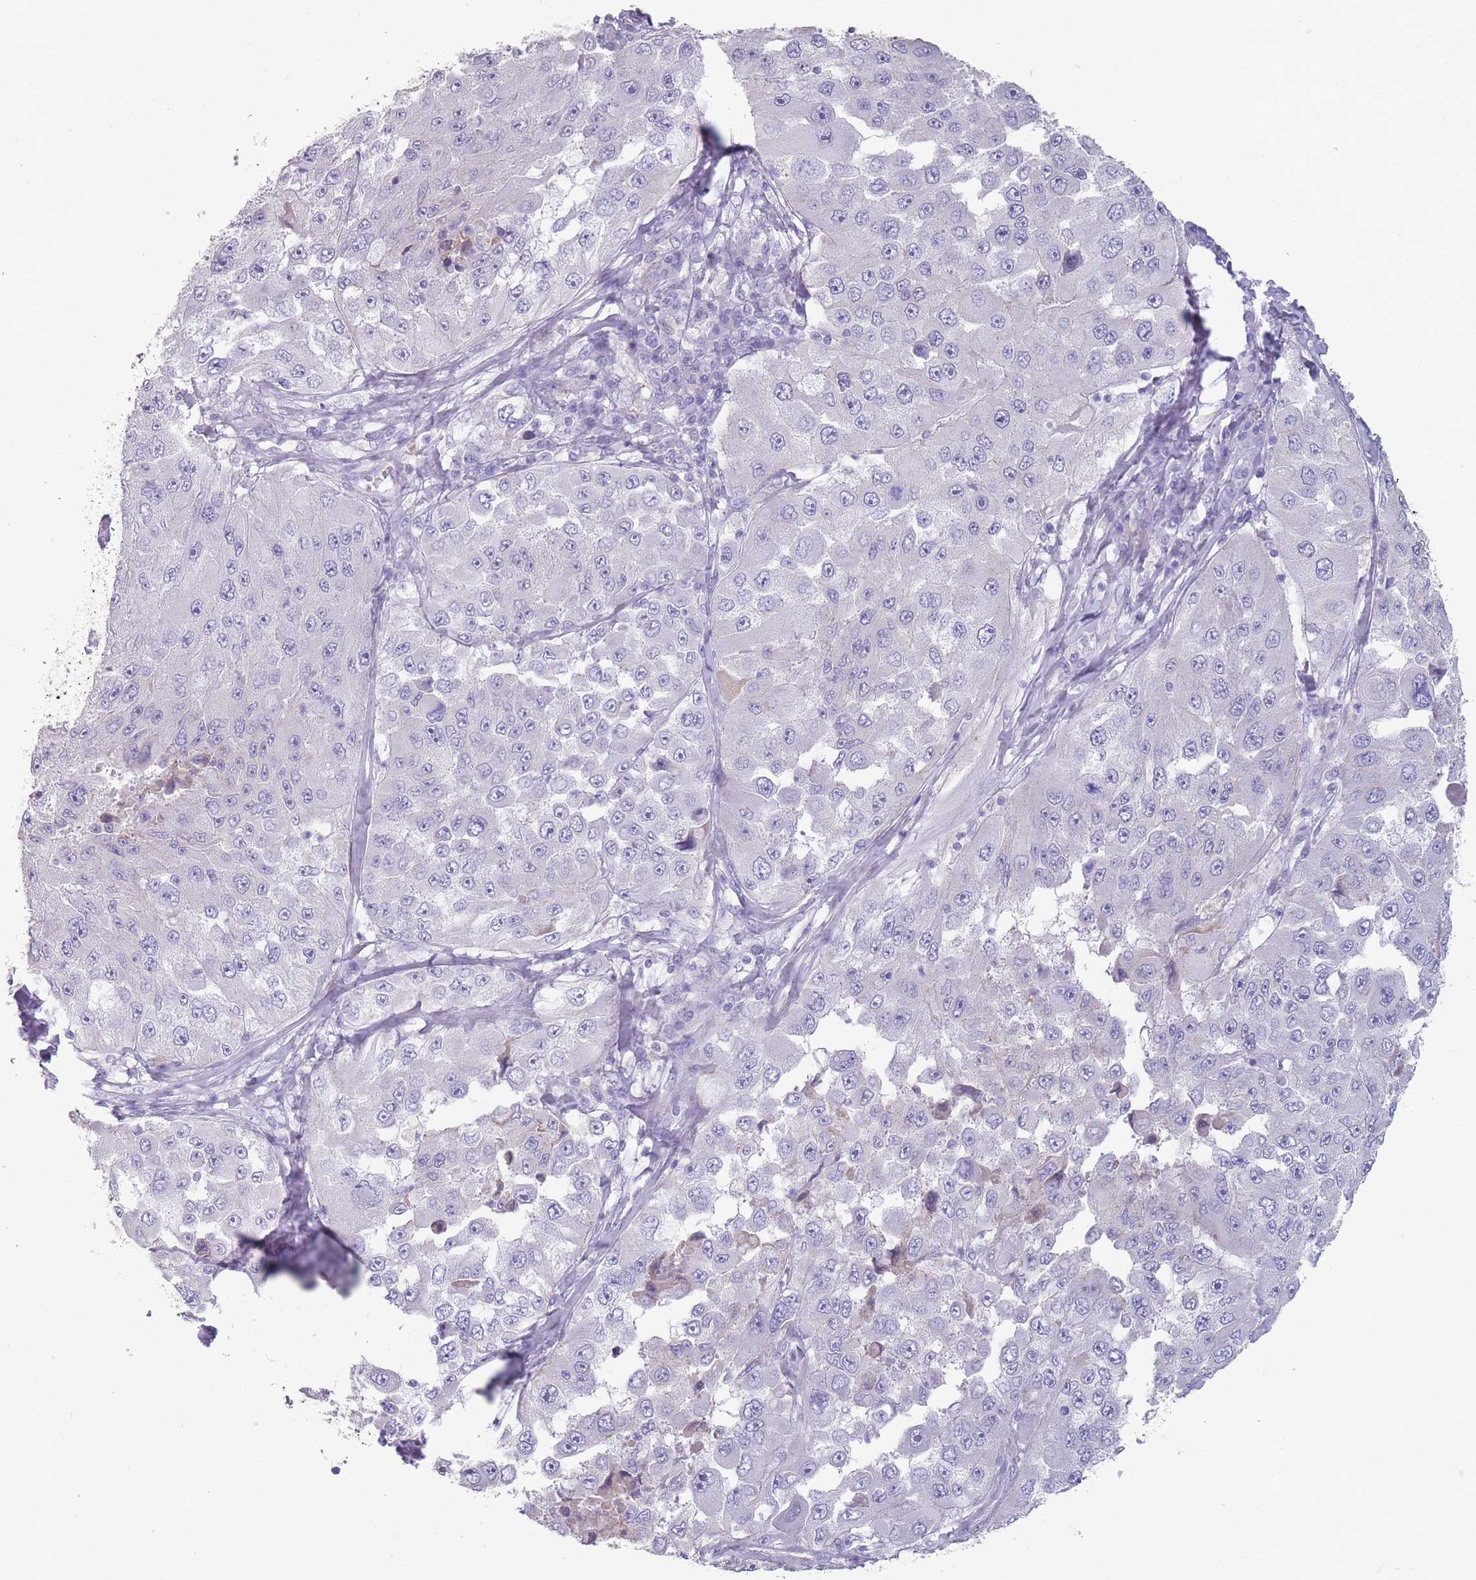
{"staining": {"intensity": "negative", "quantity": "none", "location": "none"}, "tissue": "melanoma", "cell_type": "Tumor cells", "image_type": "cancer", "snomed": [{"axis": "morphology", "description": "Malignant melanoma, Metastatic site"}, {"axis": "topography", "description": "Lymph node"}], "caption": "Tumor cells are negative for protein expression in human malignant melanoma (metastatic site). (DAB (3,3'-diaminobenzidine) IHC, high magnification).", "gene": "RHBG", "patient": {"sex": "male", "age": 62}}